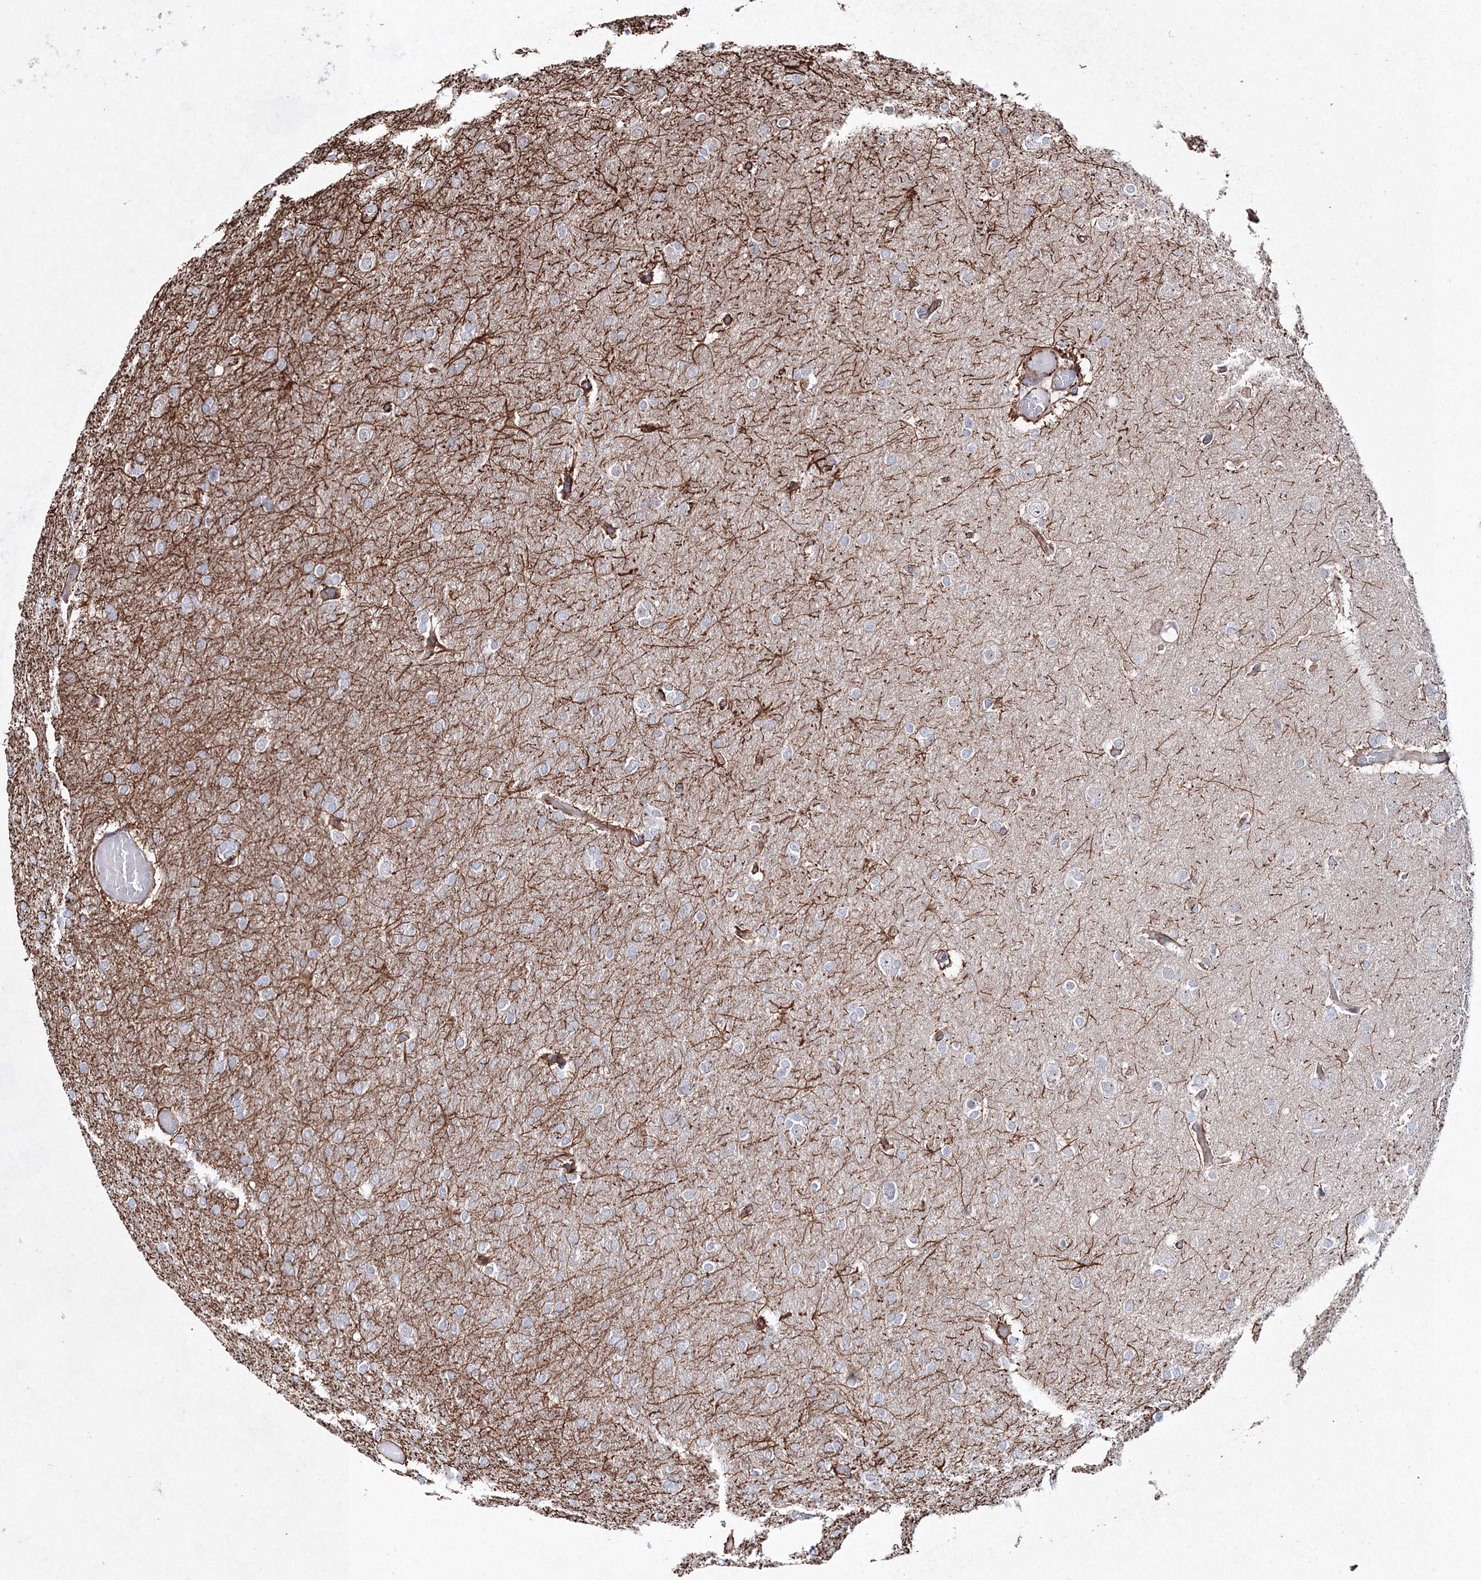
{"staining": {"intensity": "negative", "quantity": "none", "location": "none"}, "tissue": "glioma", "cell_type": "Tumor cells", "image_type": "cancer", "snomed": [{"axis": "morphology", "description": "Glioma, malignant, High grade"}, {"axis": "topography", "description": "Cerebral cortex"}], "caption": "IHC micrograph of neoplastic tissue: human high-grade glioma (malignant) stained with DAB (3,3'-diaminobenzidine) displays no significant protein staining in tumor cells.", "gene": "SNIP1", "patient": {"sex": "female", "age": 36}}